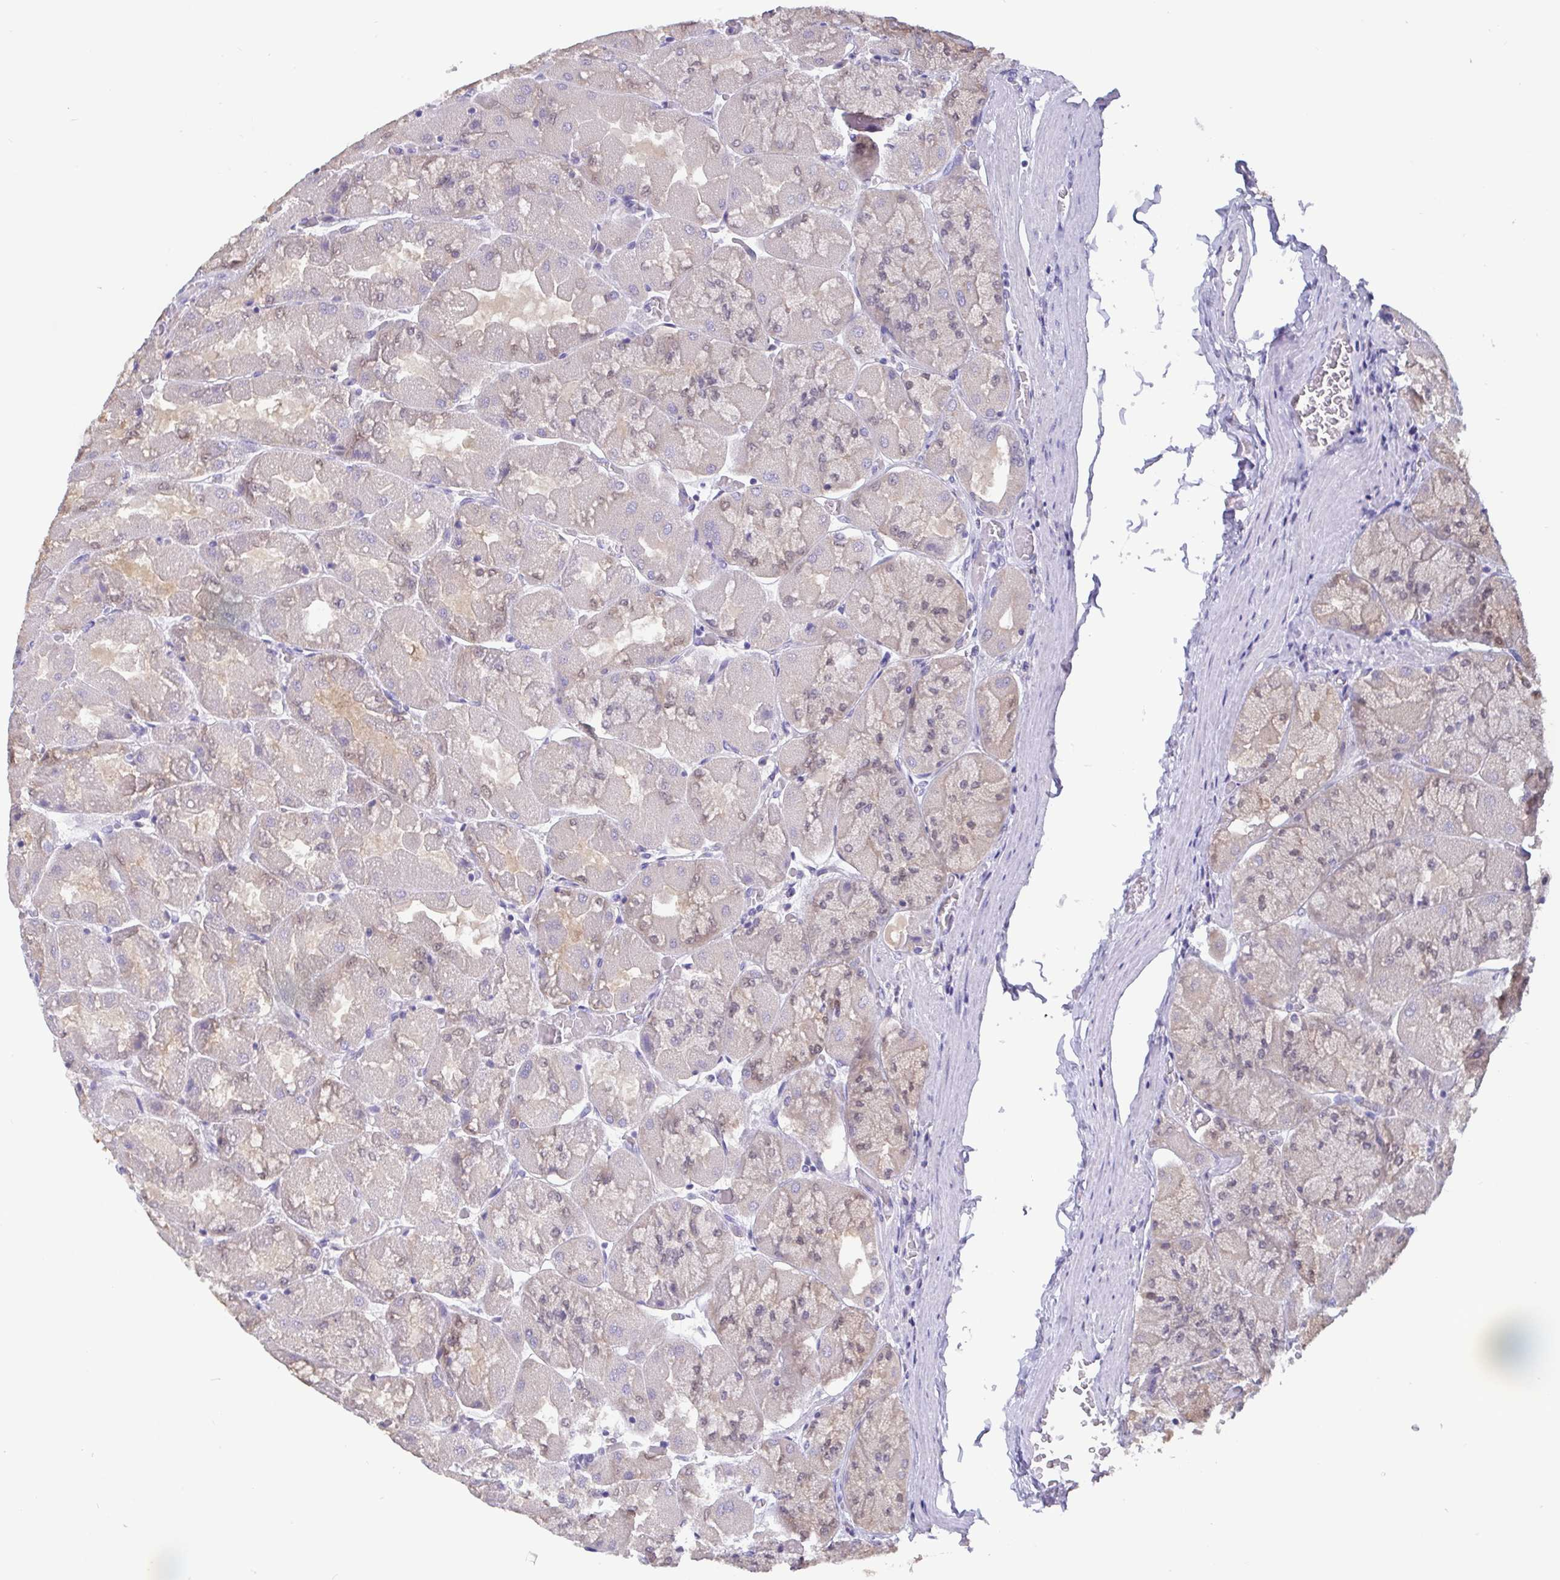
{"staining": {"intensity": "moderate", "quantity": "25%-75%", "location": "cytoplasmic/membranous,nuclear"}, "tissue": "stomach", "cell_type": "Glandular cells", "image_type": "normal", "snomed": [{"axis": "morphology", "description": "Normal tissue, NOS"}, {"axis": "topography", "description": "Stomach"}], "caption": "Glandular cells reveal medium levels of moderate cytoplasmic/membranous,nuclear staining in about 25%-75% of cells in unremarkable human stomach. The staining was performed using DAB, with brown indicating positive protein expression. Nuclei are stained blue with hematoxylin.", "gene": "IDH1", "patient": {"sex": "female", "age": 61}}